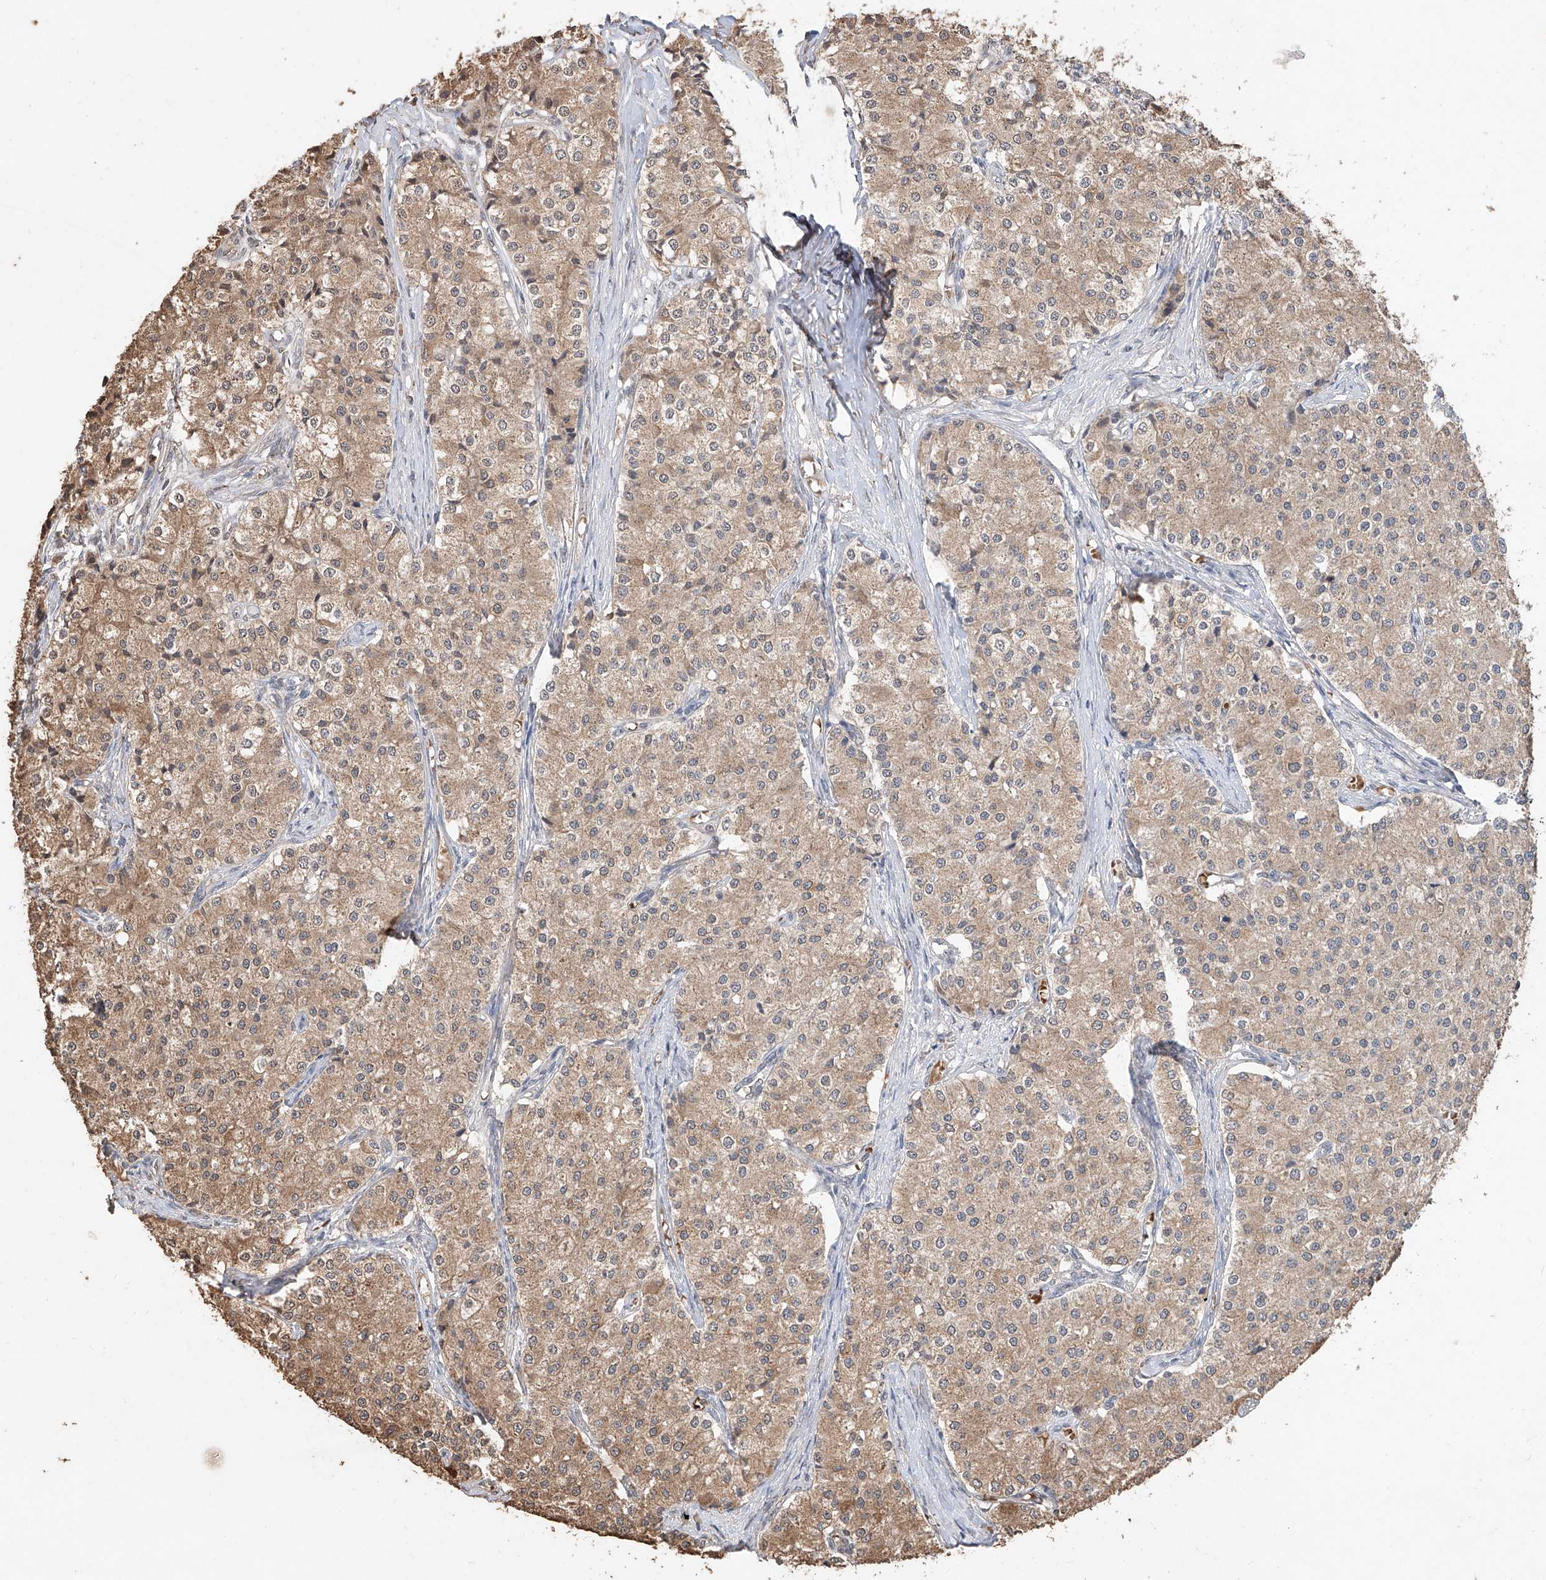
{"staining": {"intensity": "moderate", "quantity": ">75%", "location": "cytoplasmic/membranous"}, "tissue": "carcinoid", "cell_type": "Tumor cells", "image_type": "cancer", "snomed": [{"axis": "morphology", "description": "Carcinoid, malignant, NOS"}, {"axis": "topography", "description": "Colon"}], "caption": "A photomicrograph of human carcinoid stained for a protein displays moderate cytoplasmic/membranous brown staining in tumor cells. (Brightfield microscopy of DAB IHC at high magnification).", "gene": "ELOVL1", "patient": {"sex": "female", "age": 52}}